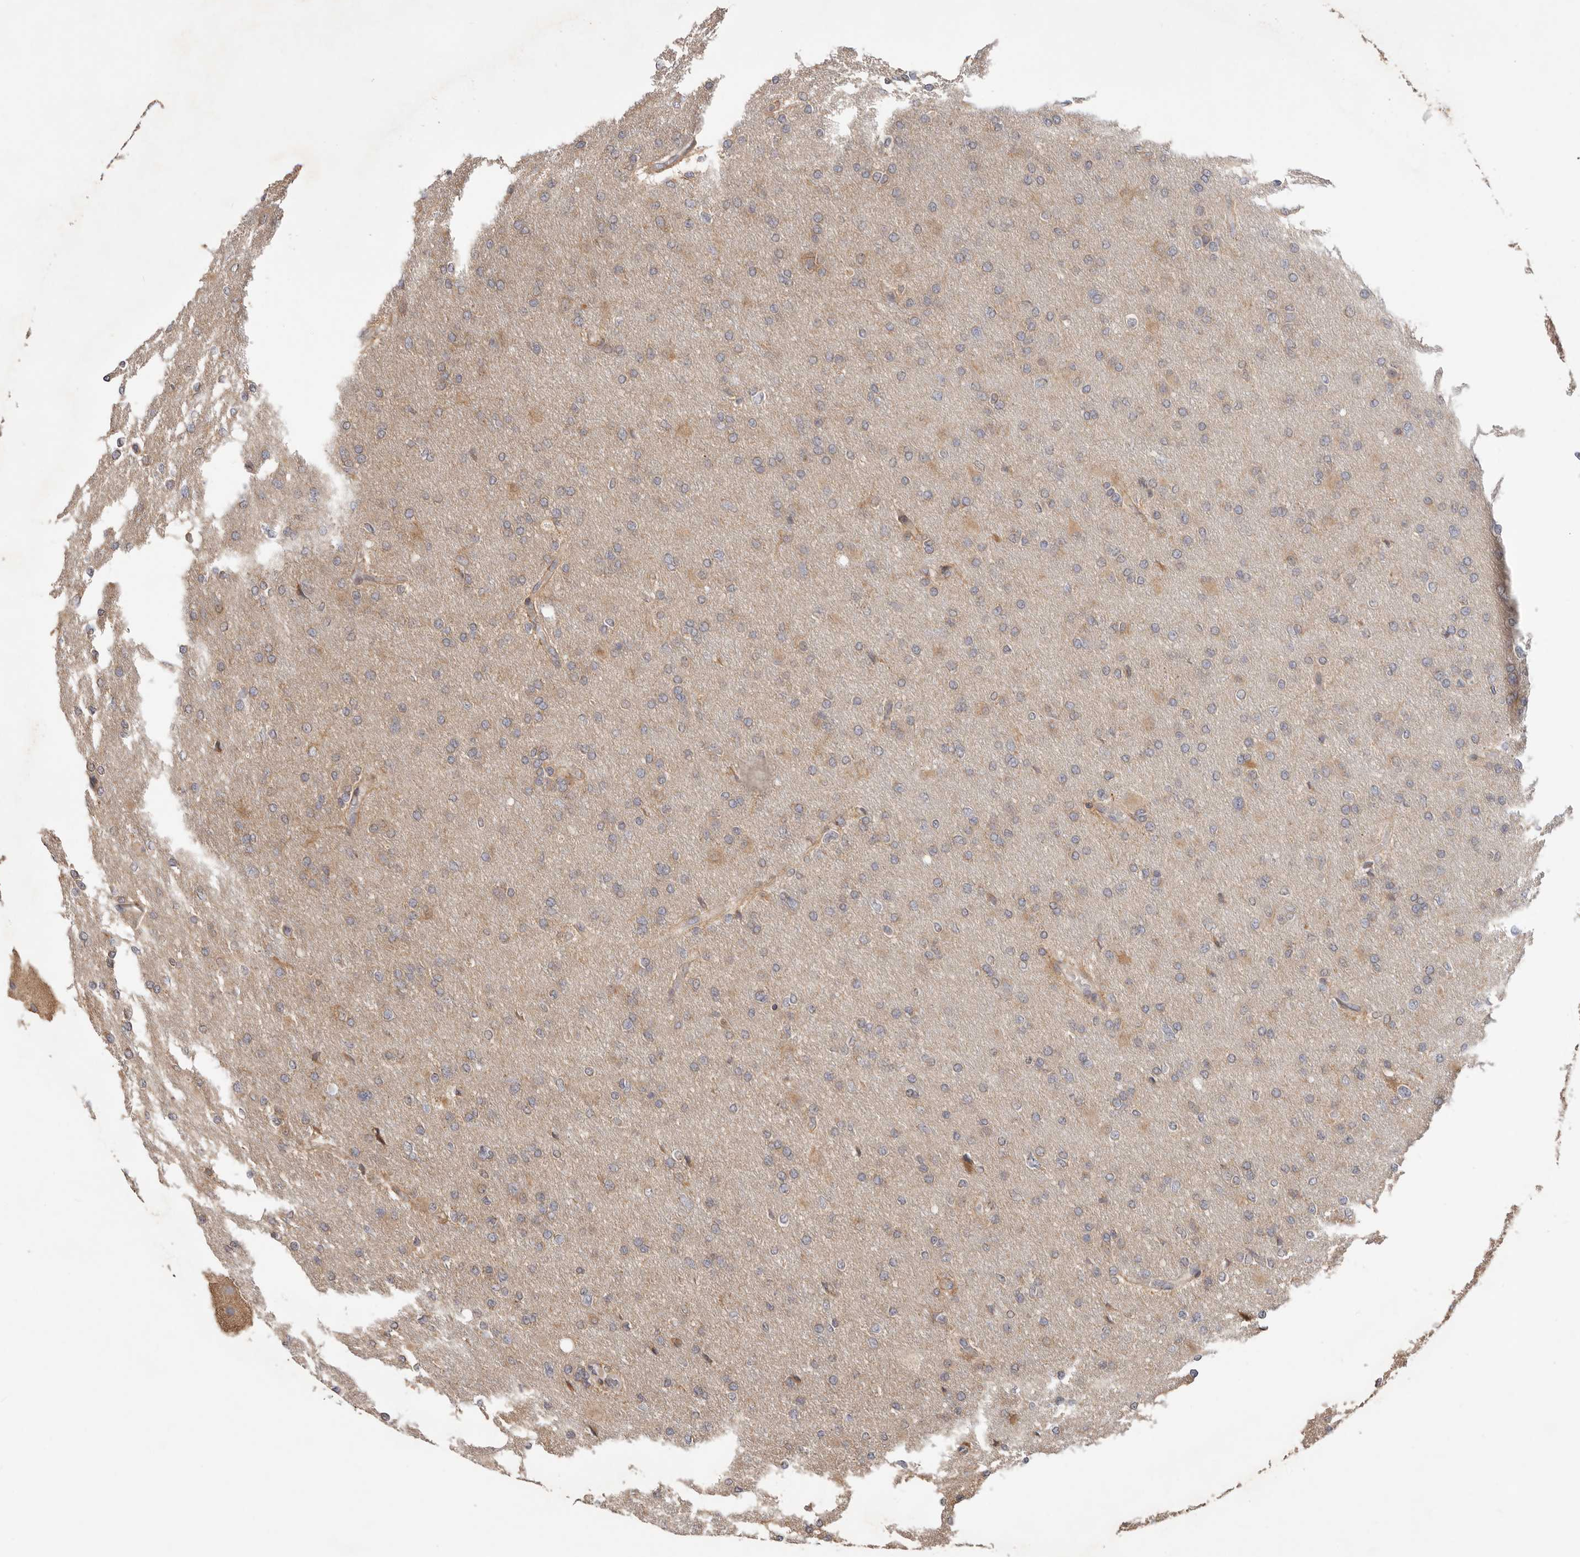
{"staining": {"intensity": "weak", "quantity": "25%-75%", "location": "cytoplasmic/membranous"}, "tissue": "glioma", "cell_type": "Tumor cells", "image_type": "cancer", "snomed": [{"axis": "morphology", "description": "Glioma, malignant, High grade"}, {"axis": "topography", "description": "Cerebral cortex"}], "caption": "There is low levels of weak cytoplasmic/membranous staining in tumor cells of glioma, as demonstrated by immunohistochemical staining (brown color).", "gene": "LRP6", "patient": {"sex": "female", "age": 36}}